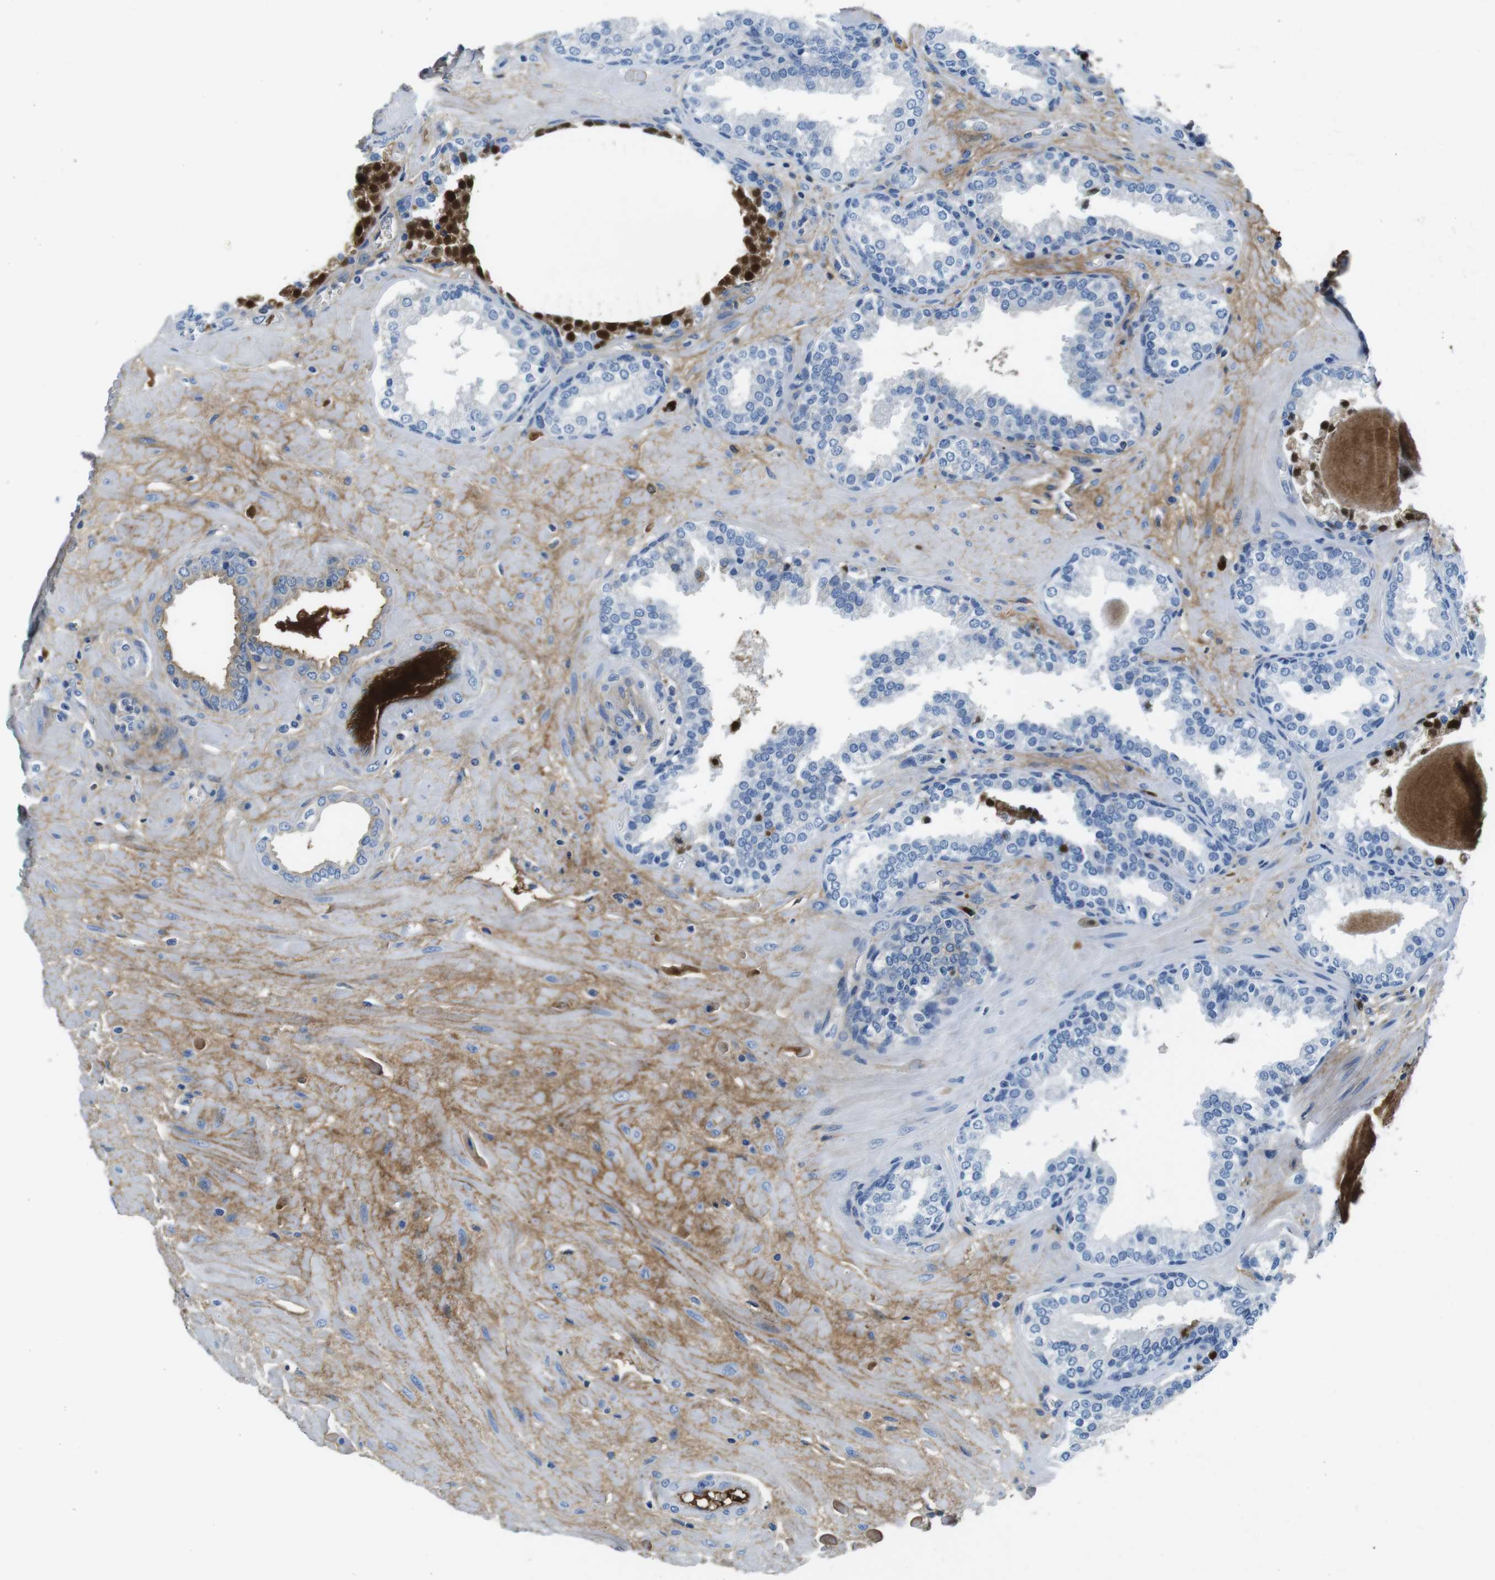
{"staining": {"intensity": "weak", "quantity": "<25%", "location": "cytoplasmic/membranous"}, "tissue": "prostate", "cell_type": "Glandular cells", "image_type": "normal", "snomed": [{"axis": "morphology", "description": "Normal tissue, NOS"}, {"axis": "topography", "description": "Prostate"}], "caption": "Immunohistochemistry (IHC) image of benign prostate: prostate stained with DAB (3,3'-diaminobenzidine) exhibits no significant protein positivity in glandular cells. The staining is performed using DAB brown chromogen with nuclei counter-stained in using hematoxylin.", "gene": "IGKC", "patient": {"sex": "male", "age": 51}}